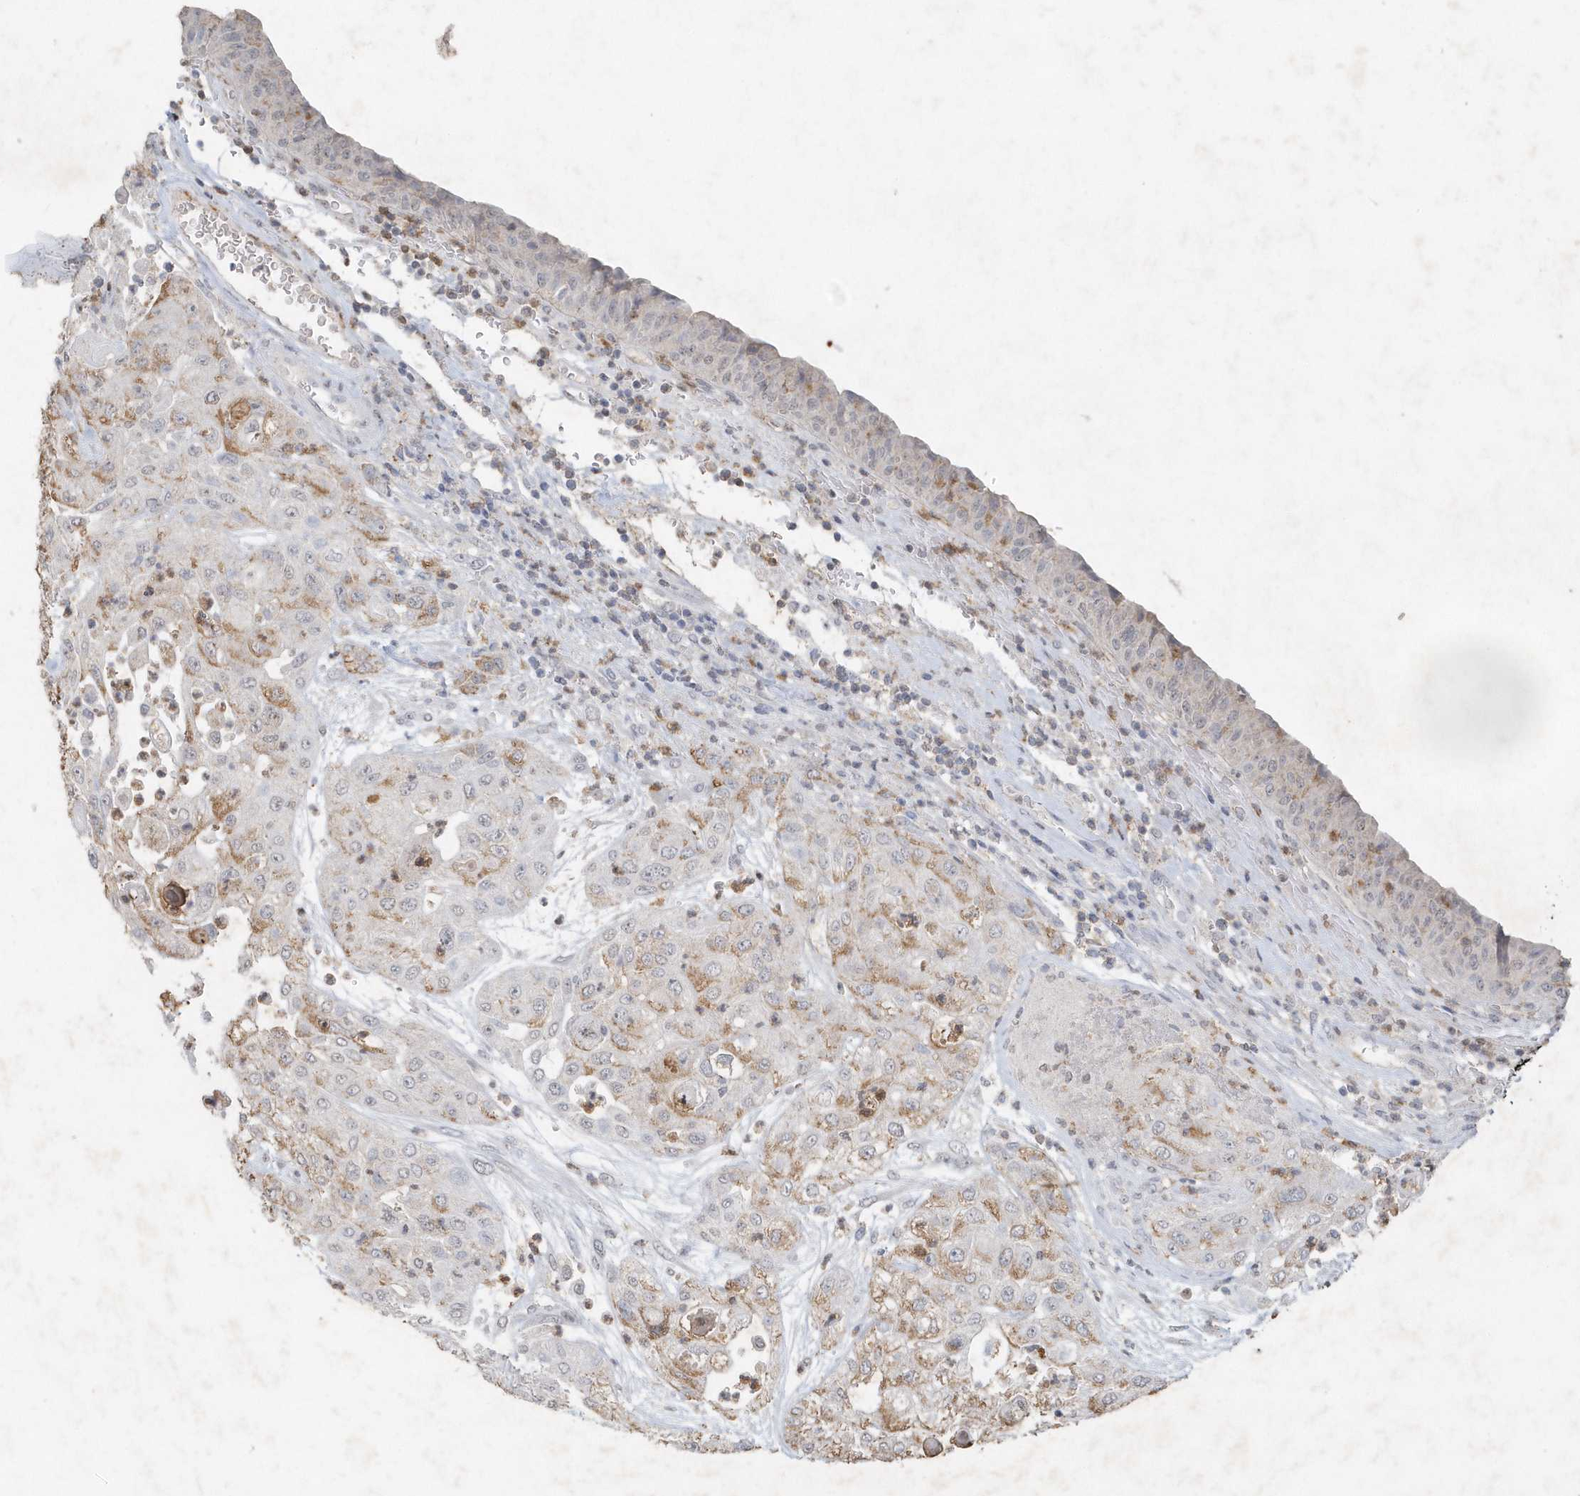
{"staining": {"intensity": "moderate", "quantity": "<25%", "location": "cytoplasmic/membranous"}, "tissue": "urothelial cancer", "cell_type": "Tumor cells", "image_type": "cancer", "snomed": [{"axis": "morphology", "description": "Urothelial carcinoma, High grade"}, {"axis": "topography", "description": "Urinary bladder"}], "caption": "A low amount of moderate cytoplasmic/membranous positivity is appreciated in about <25% of tumor cells in urothelial carcinoma (high-grade) tissue.", "gene": "PDCD1", "patient": {"sex": "female", "age": 79}}